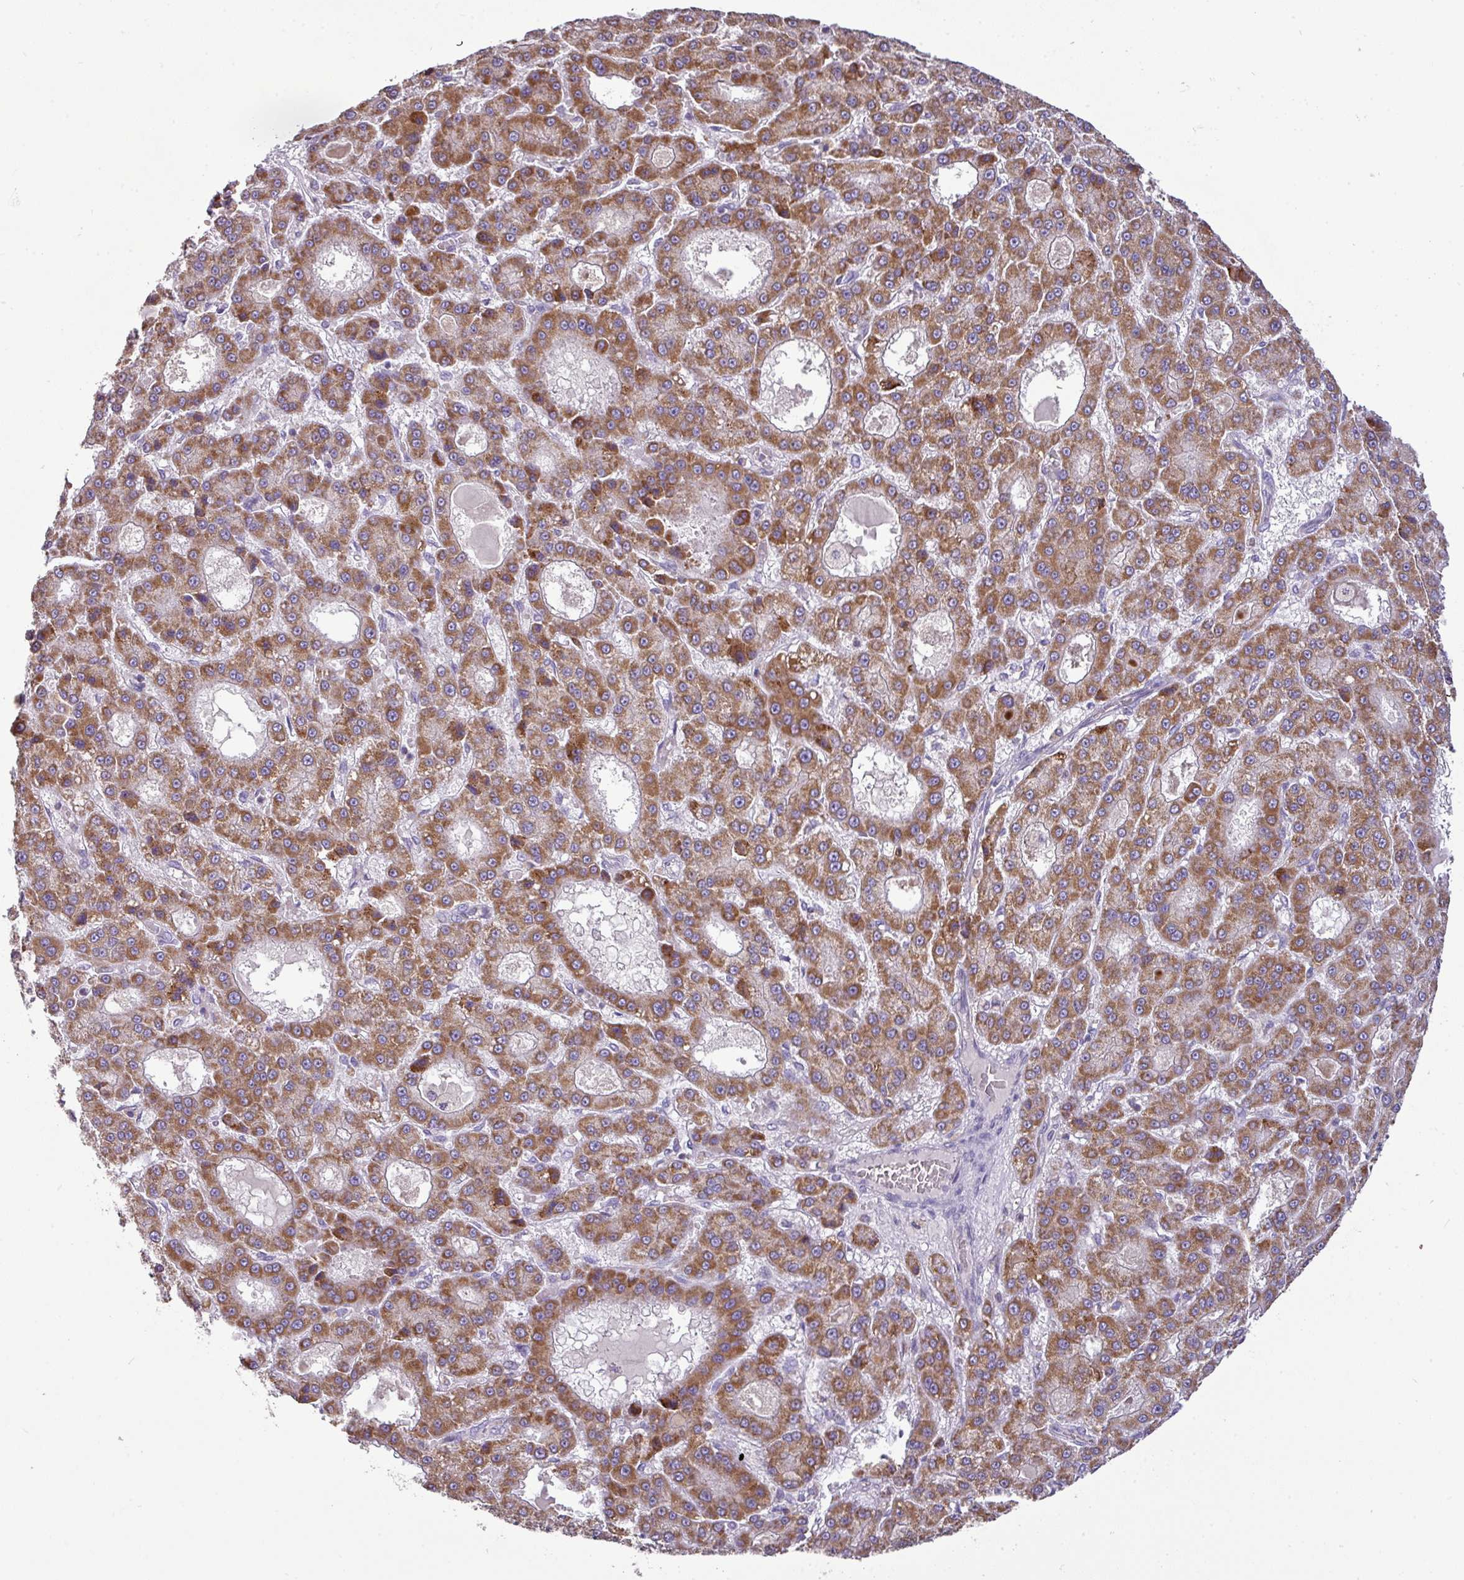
{"staining": {"intensity": "moderate", "quantity": ">75%", "location": "cytoplasmic/membranous"}, "tissue": "liver cancer", "cell_type": "Tumor cells", "image_type": "cancer", "snomed": [{"axis": "morphology", "description": "Carcinoma, Hepatocellular, NOS"}, {"axis": "topography", "description": "Liver"}], "caption": "Liver hepatocellular carcinoma tissue displays moderate cytoplasmic/membranous positivity in approximately >75% of tumor cells, visualized by immunohistochemistry.", "gene": "TRAPPC1", "patient": {"sex": "male", "age": 70}}